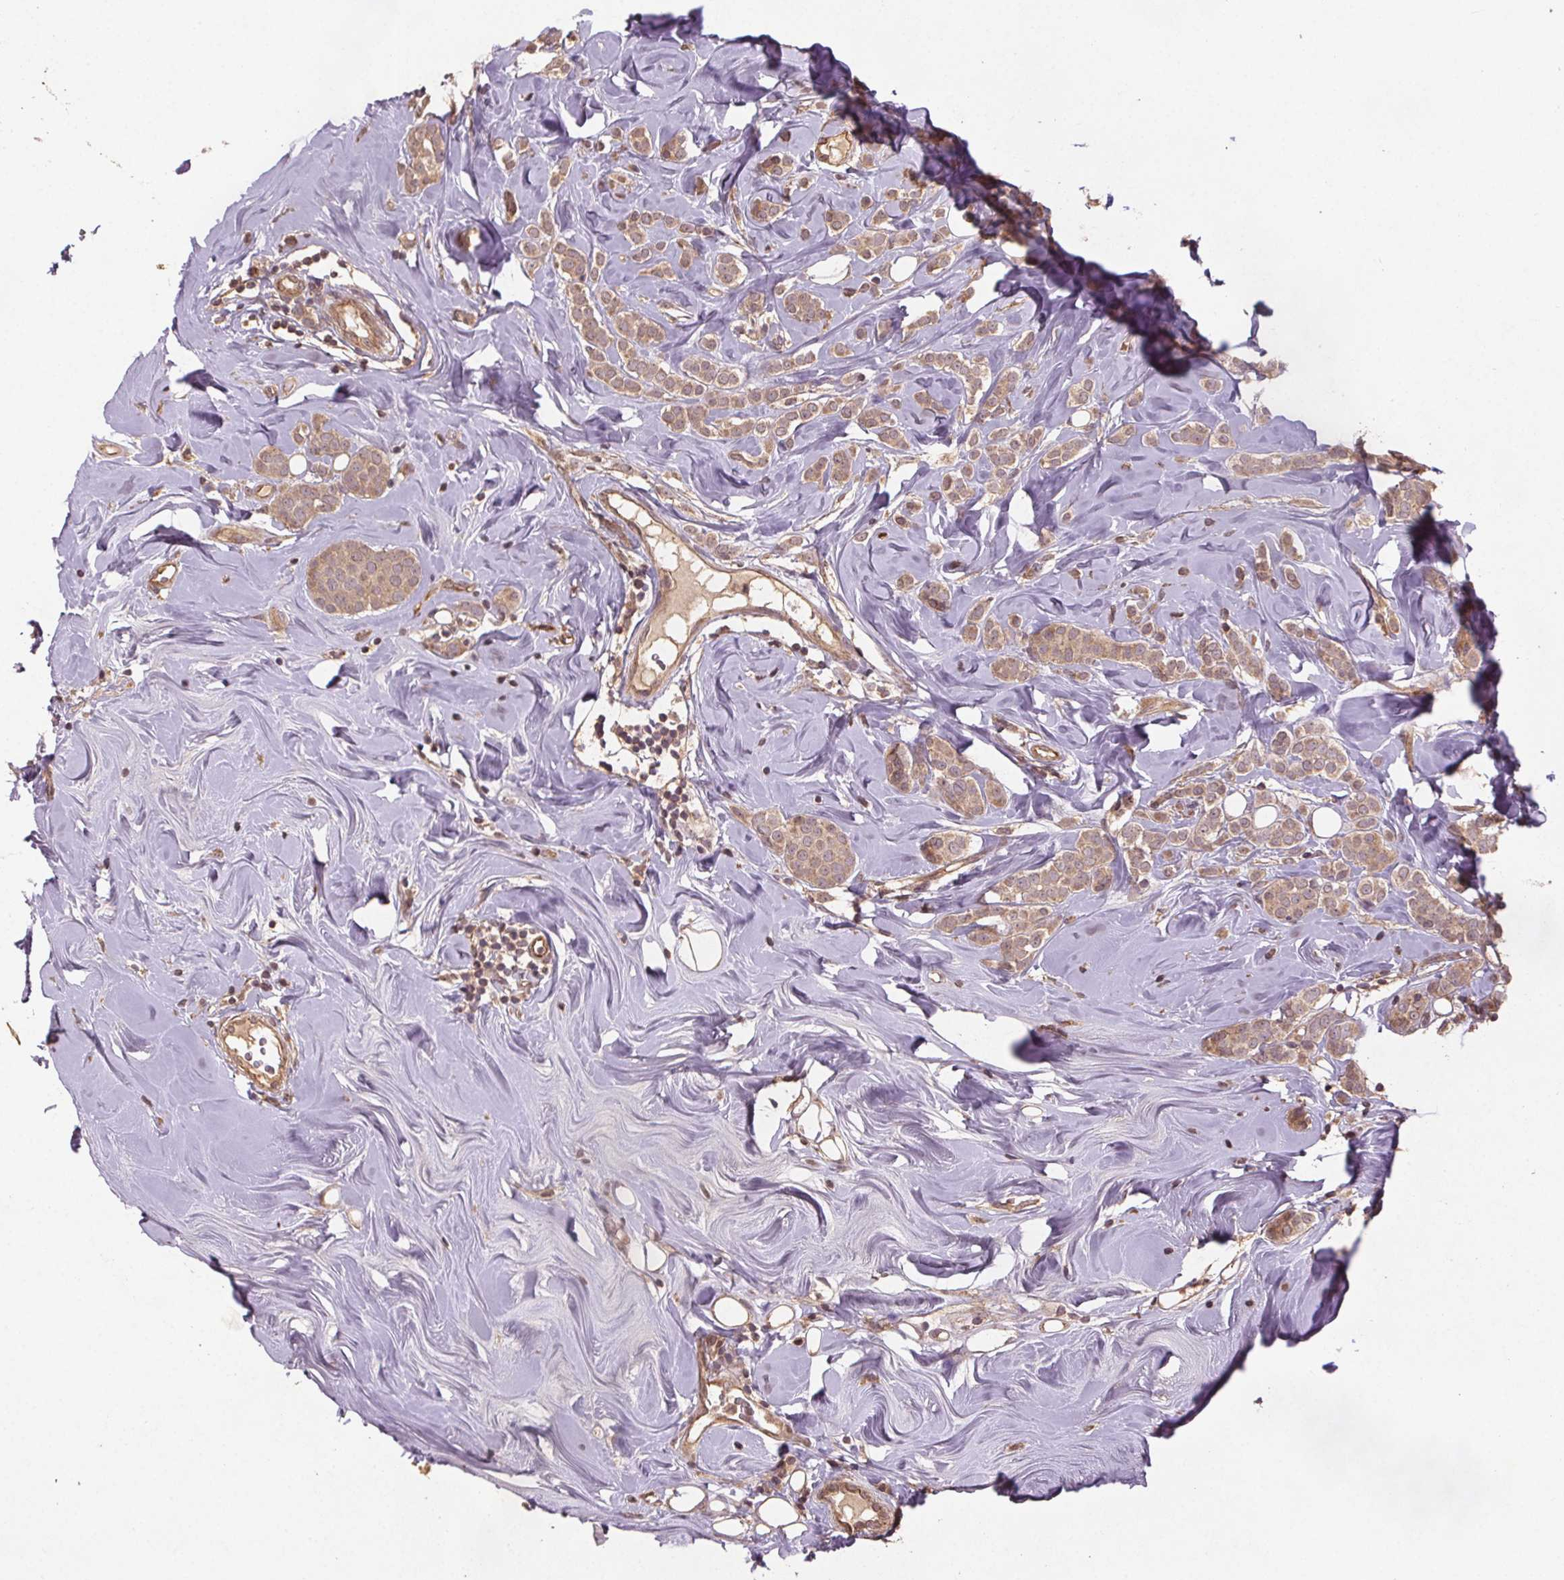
{"staining": {"intensity": "weak", "quantity": ">75%", "location": "cytoplasmic/membranous"}, "tissue": "breast cancer", "cell_type": "Tumor cells", "image_type": "cancer", "snomed": [{"axis": "morphology", "description": "Lobular carcinoma"}, {"axis": "topography", "description": "Breast"}], "caption": "A brown stain highlights weak cytoplasmic/membranous staining of a protein in breast lobular carcinoma tumor cells.", "gene": "SEC14L2", "patient": {"sex": "female", "age": 49}}